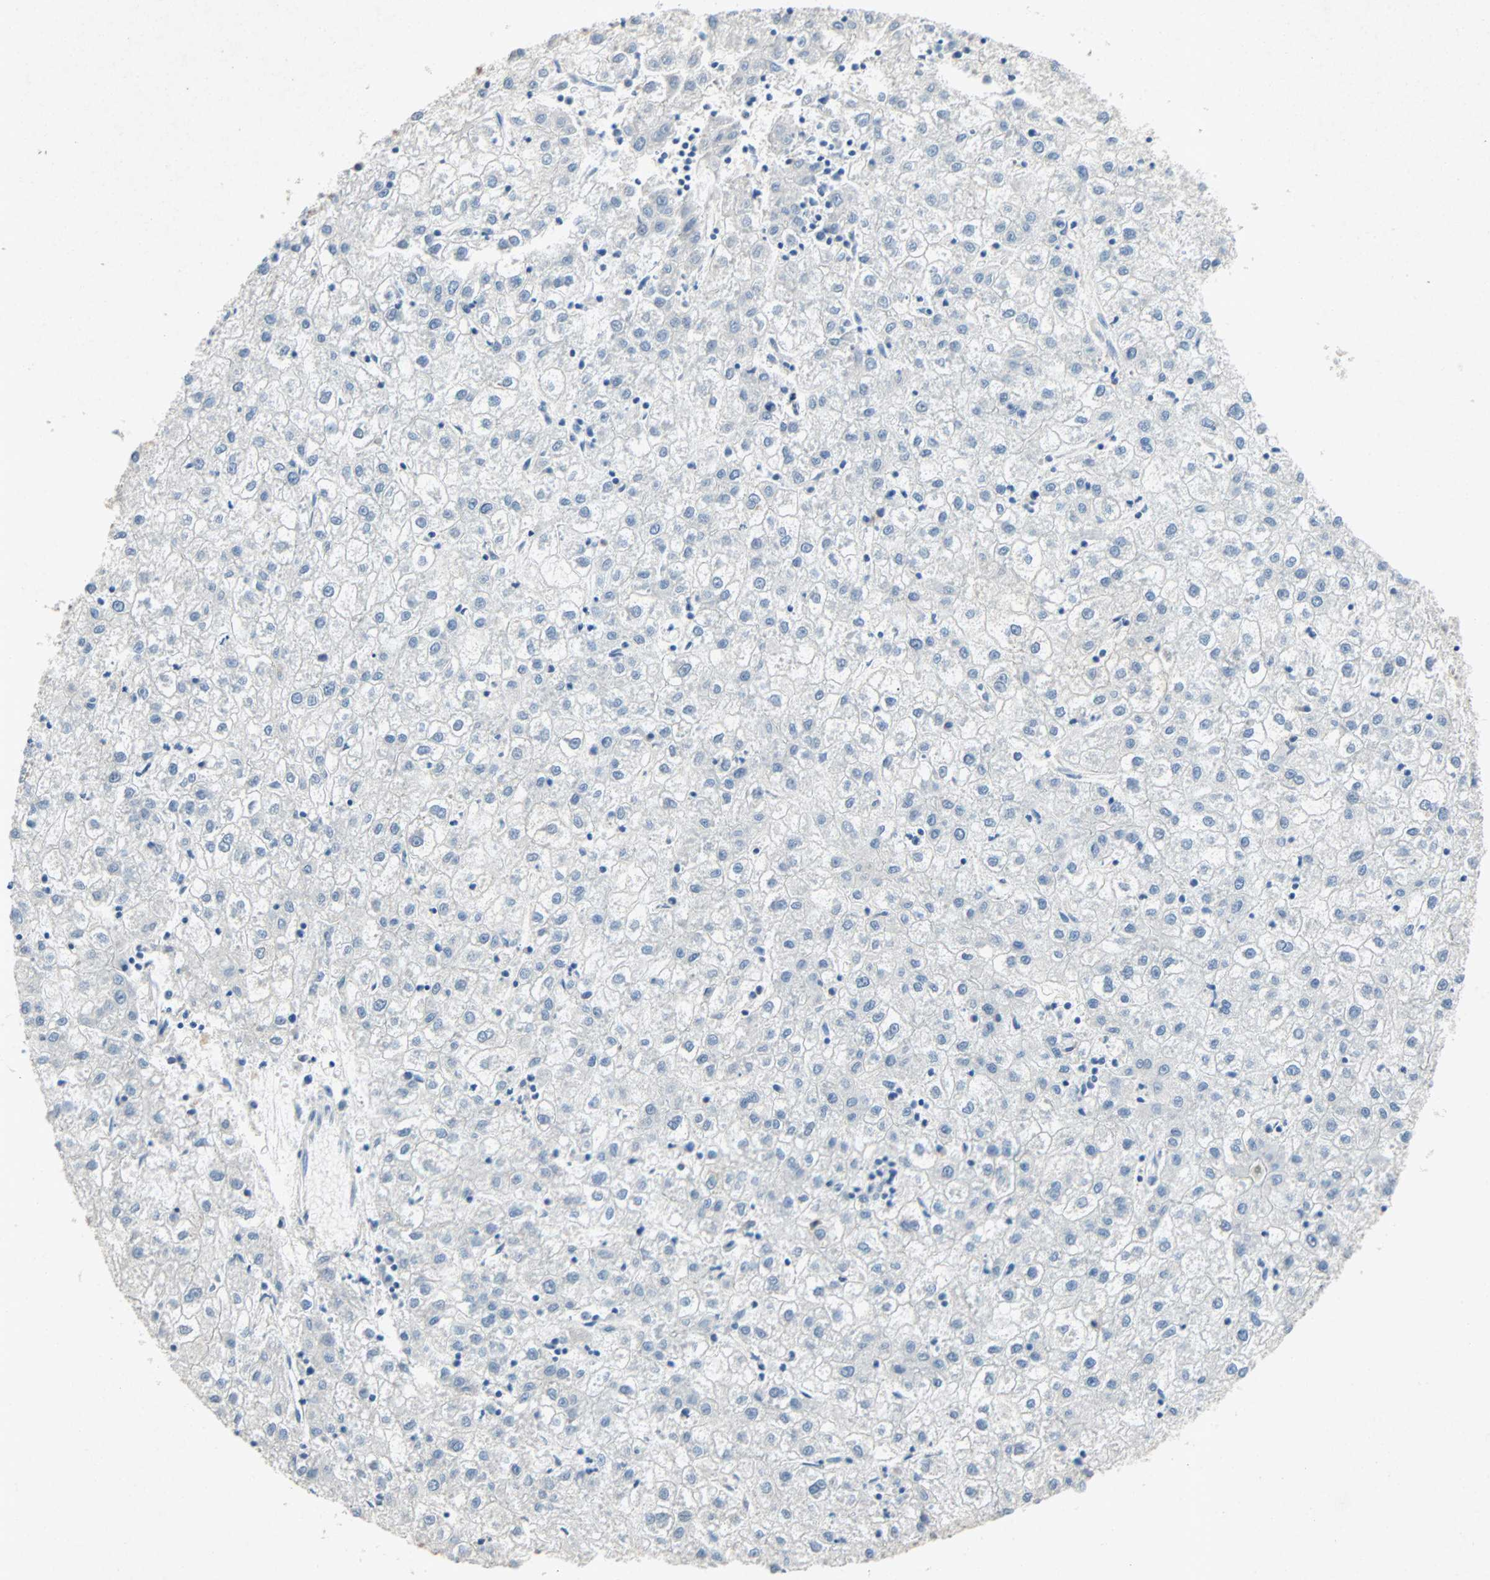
{"staining": {"intensity": "negative", "quantity": "none", "location": "none"}, "tissue": "liver cancer", "cell_type": "Tumor cells", "image_type": "cancer", "snomed": [{"axis": "morphology", "description": "Carcinoma, Hepatocellular, NOS"}, {"axis": "topography", "description": "Liver"}], "caption": "Tumor cells are negative for brown protein staining in hepatocellular carcinoma (liver).", "gene": "PCDHB2", "patient": {"sex": "male", "age": 72}}